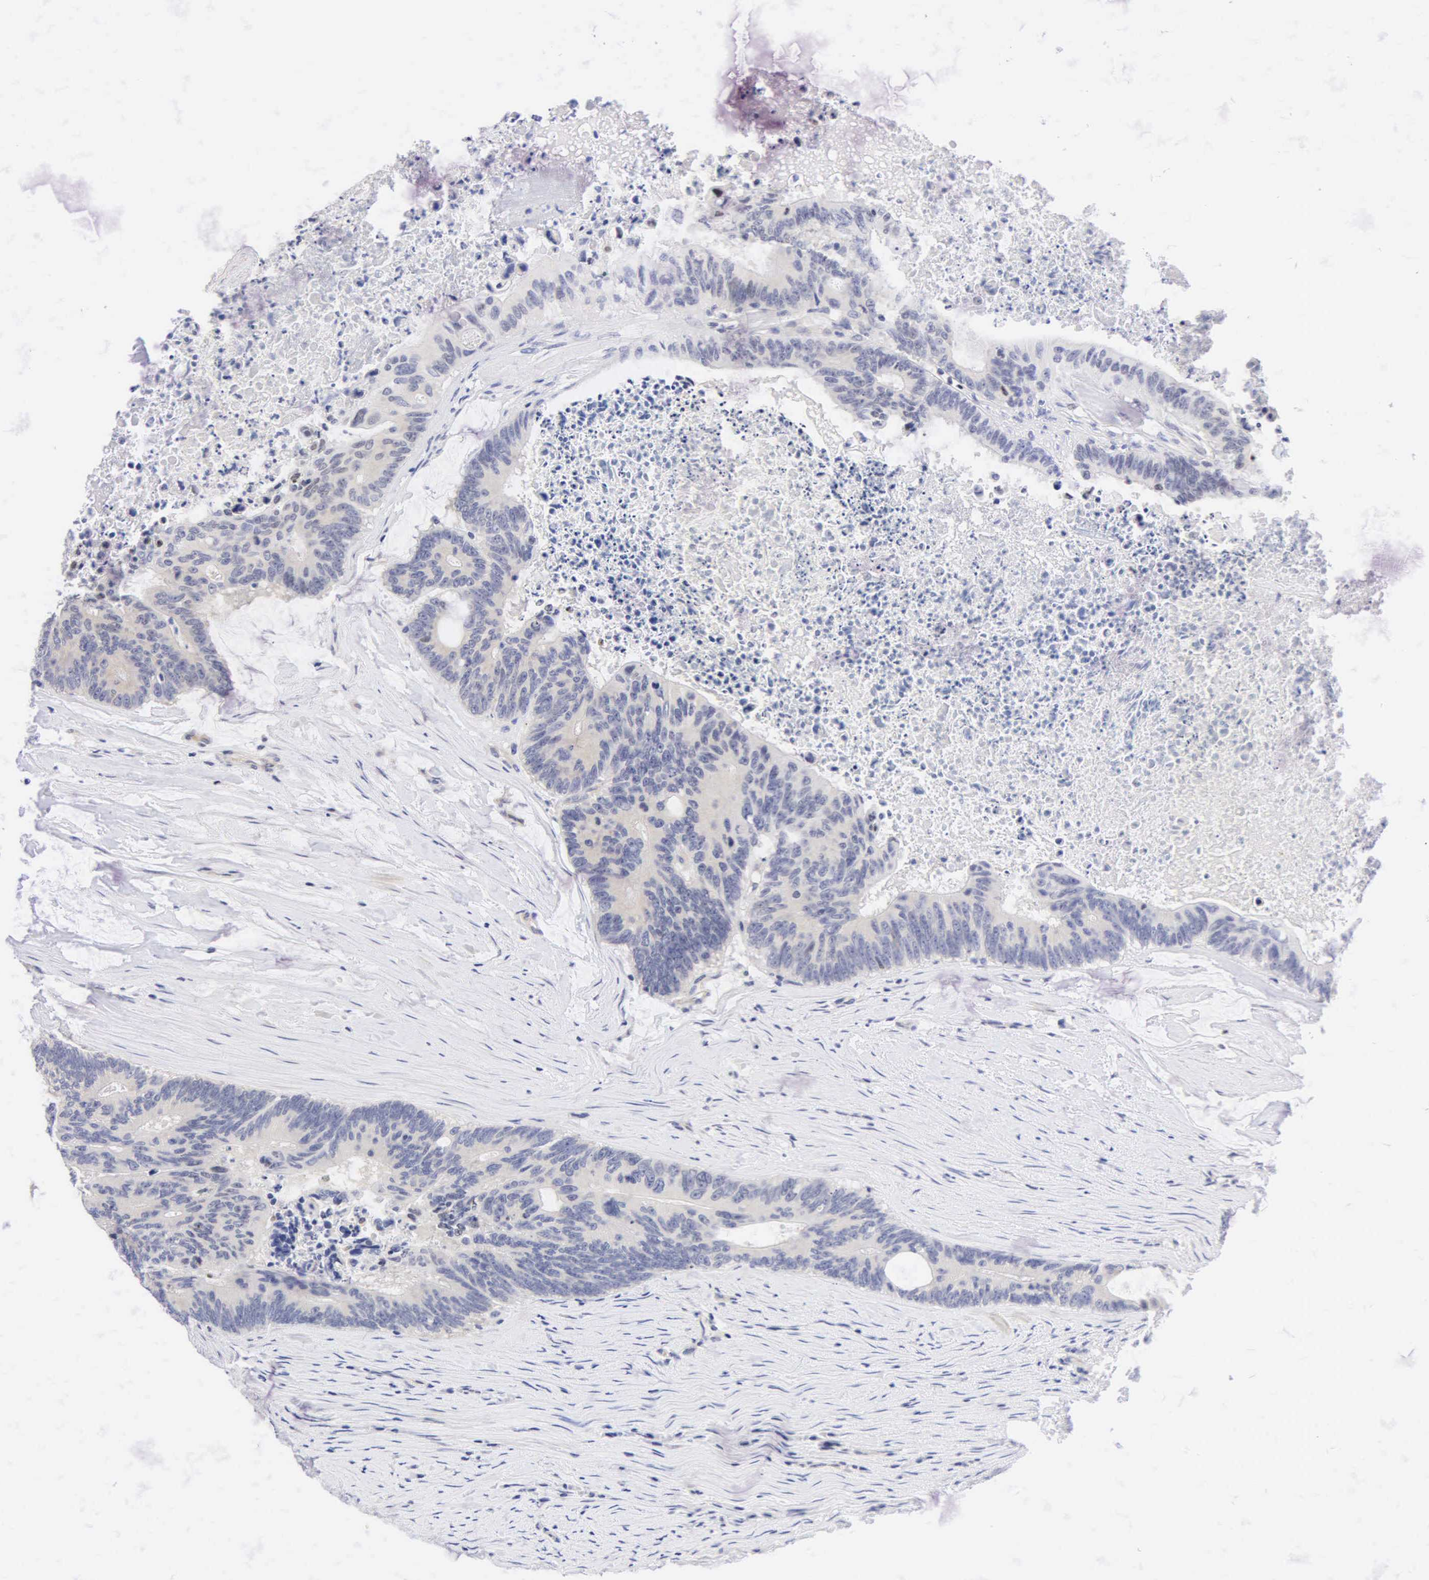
{"staining": {"intensity": "negative", "quantity": "none", "location": "none"}, "tissue": "colorectal cancer", "cell_type": "Tumor cells", "image_type": "cancer", "snomed": [{"axis": "morphology", "description": "Adenocarcinoma, NOS"}, {"axis": "topography", "description": "Colon"}], "caption": "Immunohistochemistry (IHC) micrograph of human colorectal cancer (adenocarcinoma) stained for a protein (brown), which displays no positivity in tumor cells. (DAB (3,3'-diaminobenzidine) immunohistochemistry, high magnification).", "gene": "PGR", "patient": {"sex": "male", "age": 65}}